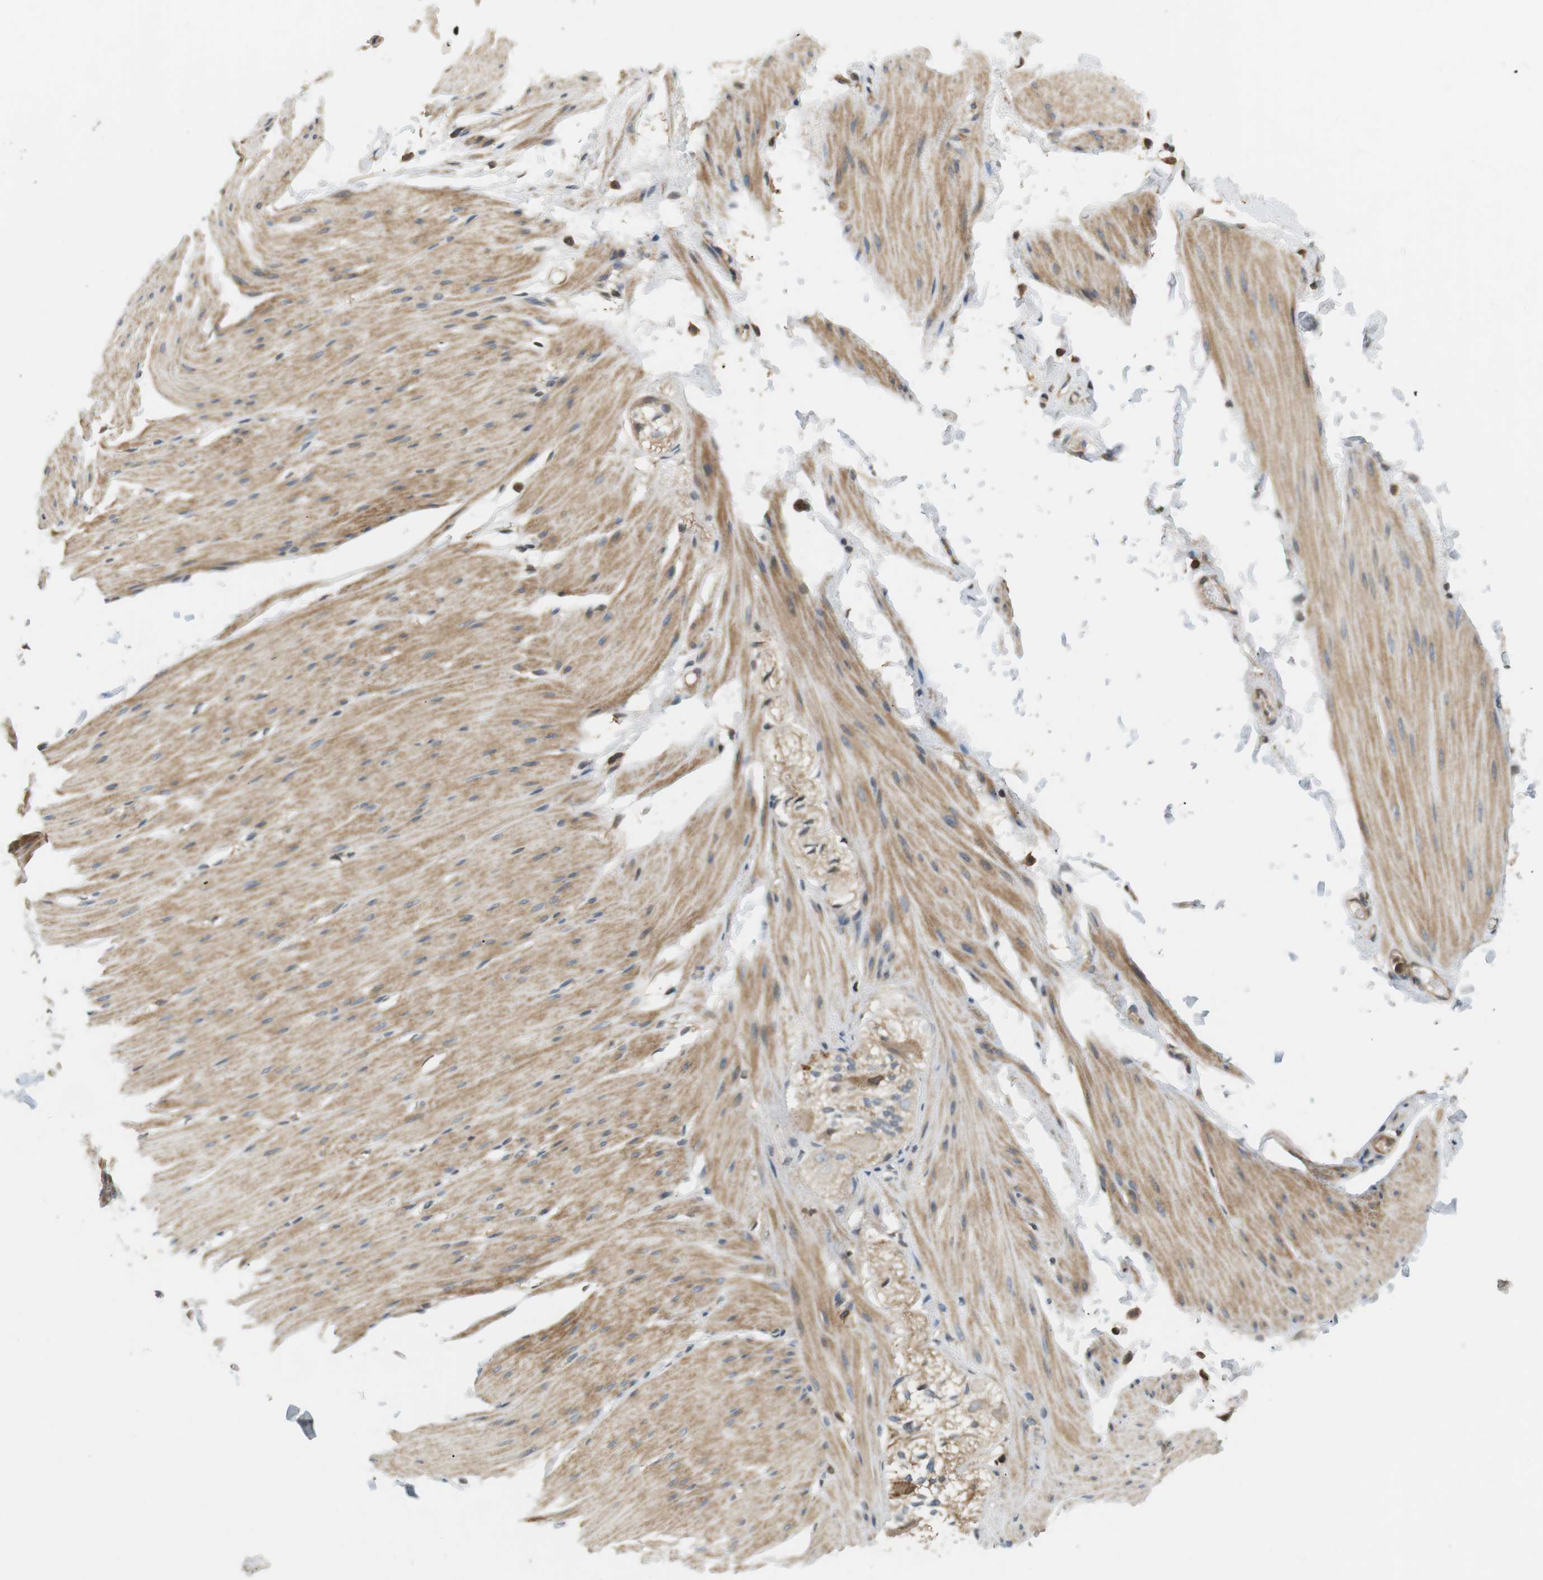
{"staining": {"intensity": "moderate", "quantity": ">75%", "location": "cytoplasmic/membranous"}, "tissue": "smooth muscle", "cell_type": "Smooth muscle cells", "image_type": "normal", "snomed": [{"axis": "morphology", "description": "Normal tissue, NOS"}, {"axis": "topography", "description": "Smooth muscle"}, {"axis": "topography", "description": "Colon"}], "caption": "Brown immunohistochemical staining in benign smooth muscle demonstrates moderate cytoplasmic/membranous expression in about >75% of smooth muscle cells. The staining was performed using DAB, with brown indicating positive protein expression. Nuclei are stained blue with hematoxylin.", "gene": "P2RY1", "patient": {"sex": "male", "age": 67}}